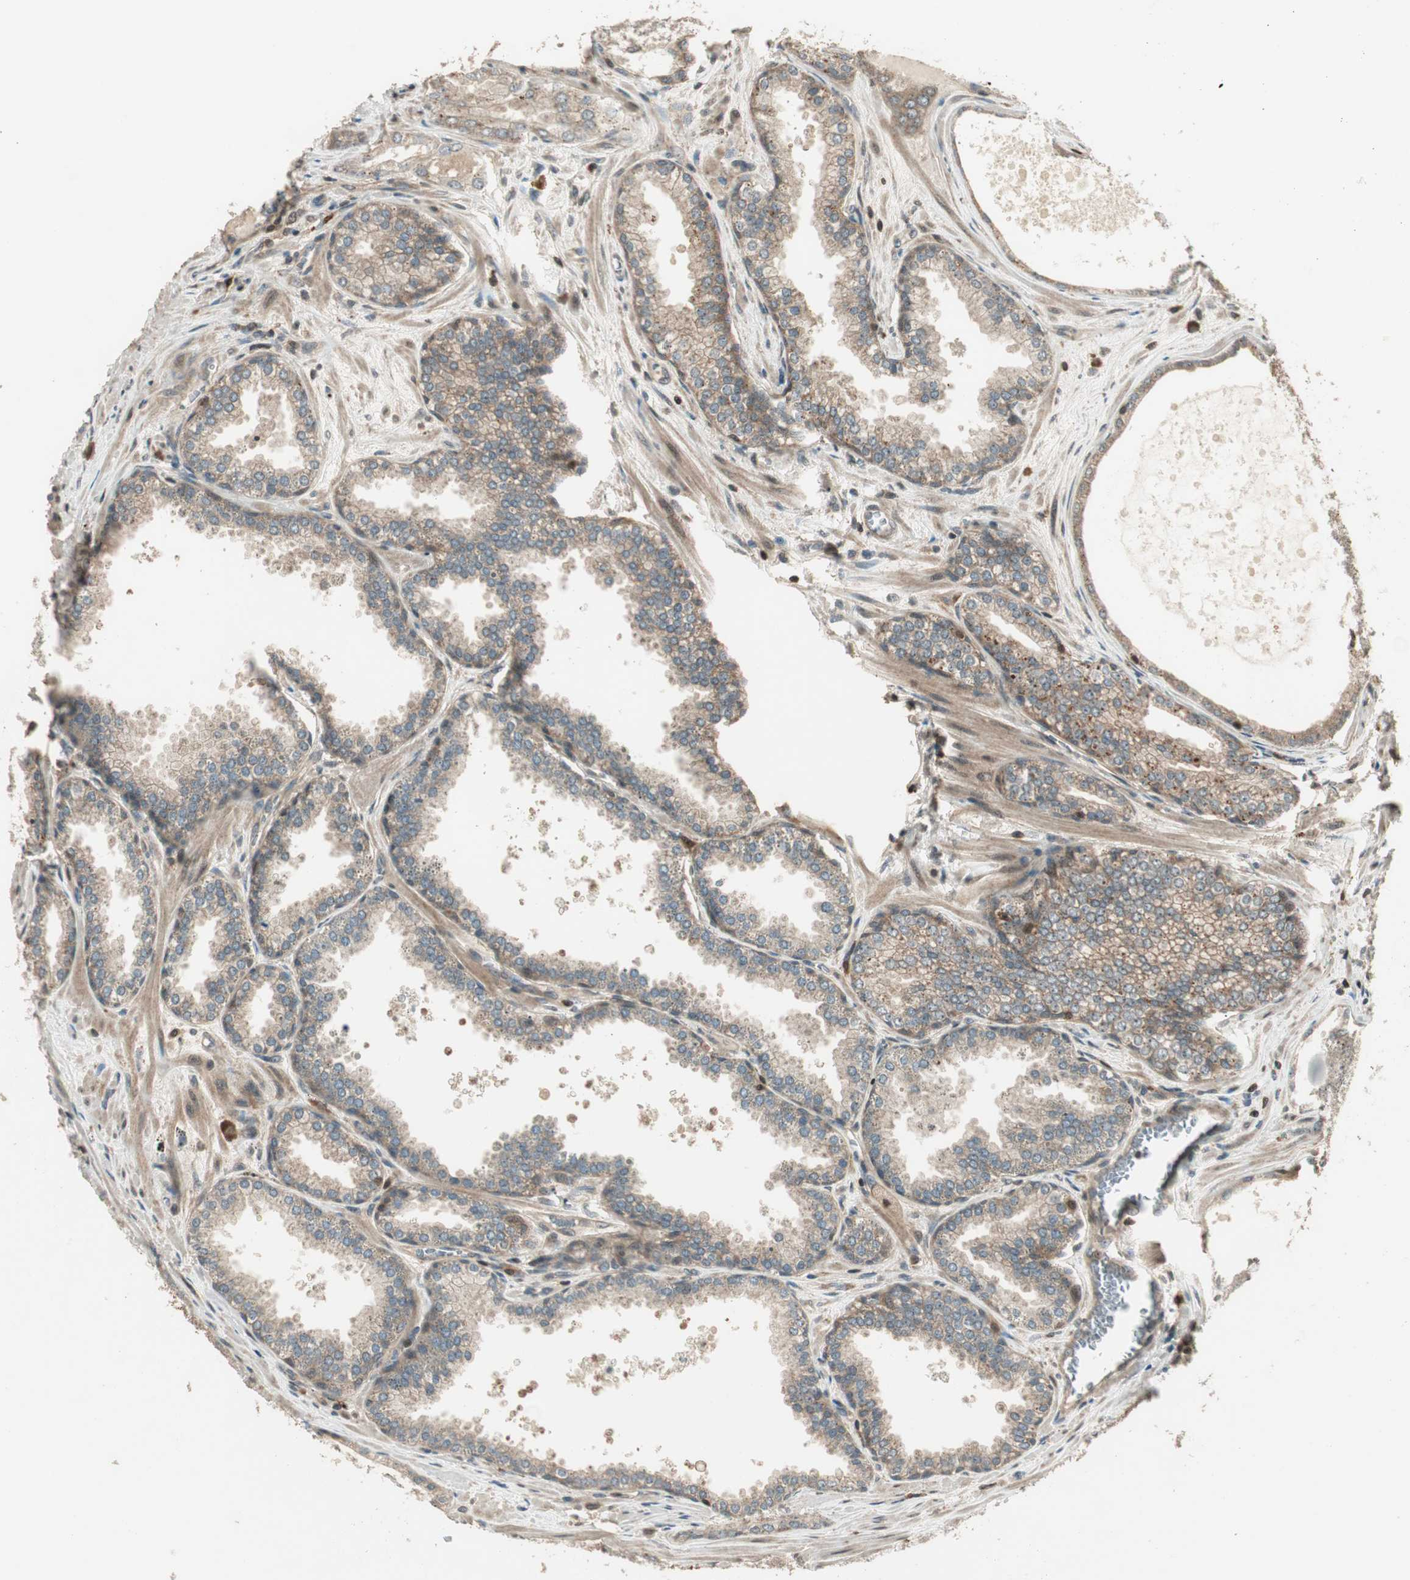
{"staining": {"intensity": "moderate", "quantity": ">75%", "location": "cytoplasmic/membranous"}, "tissue": "prostate cancer", "cell_type": "Tumor cells", "image_type": "cancer", "snomed": [{"axis": "morphology", "description": "Adenocarcinoma, Low grade"}, {"axis": "topography", "description": "Prostate"}], "caption": "This micrograph exhibits IHC staining of prostate cancer (low-grade adenocarcinoma), with medium moderate cytoplasmic/membranous expression in approximately >75% of tumor cells.", "gene": "CNOT4", "patient": {"sex": "male", "age": 60}}